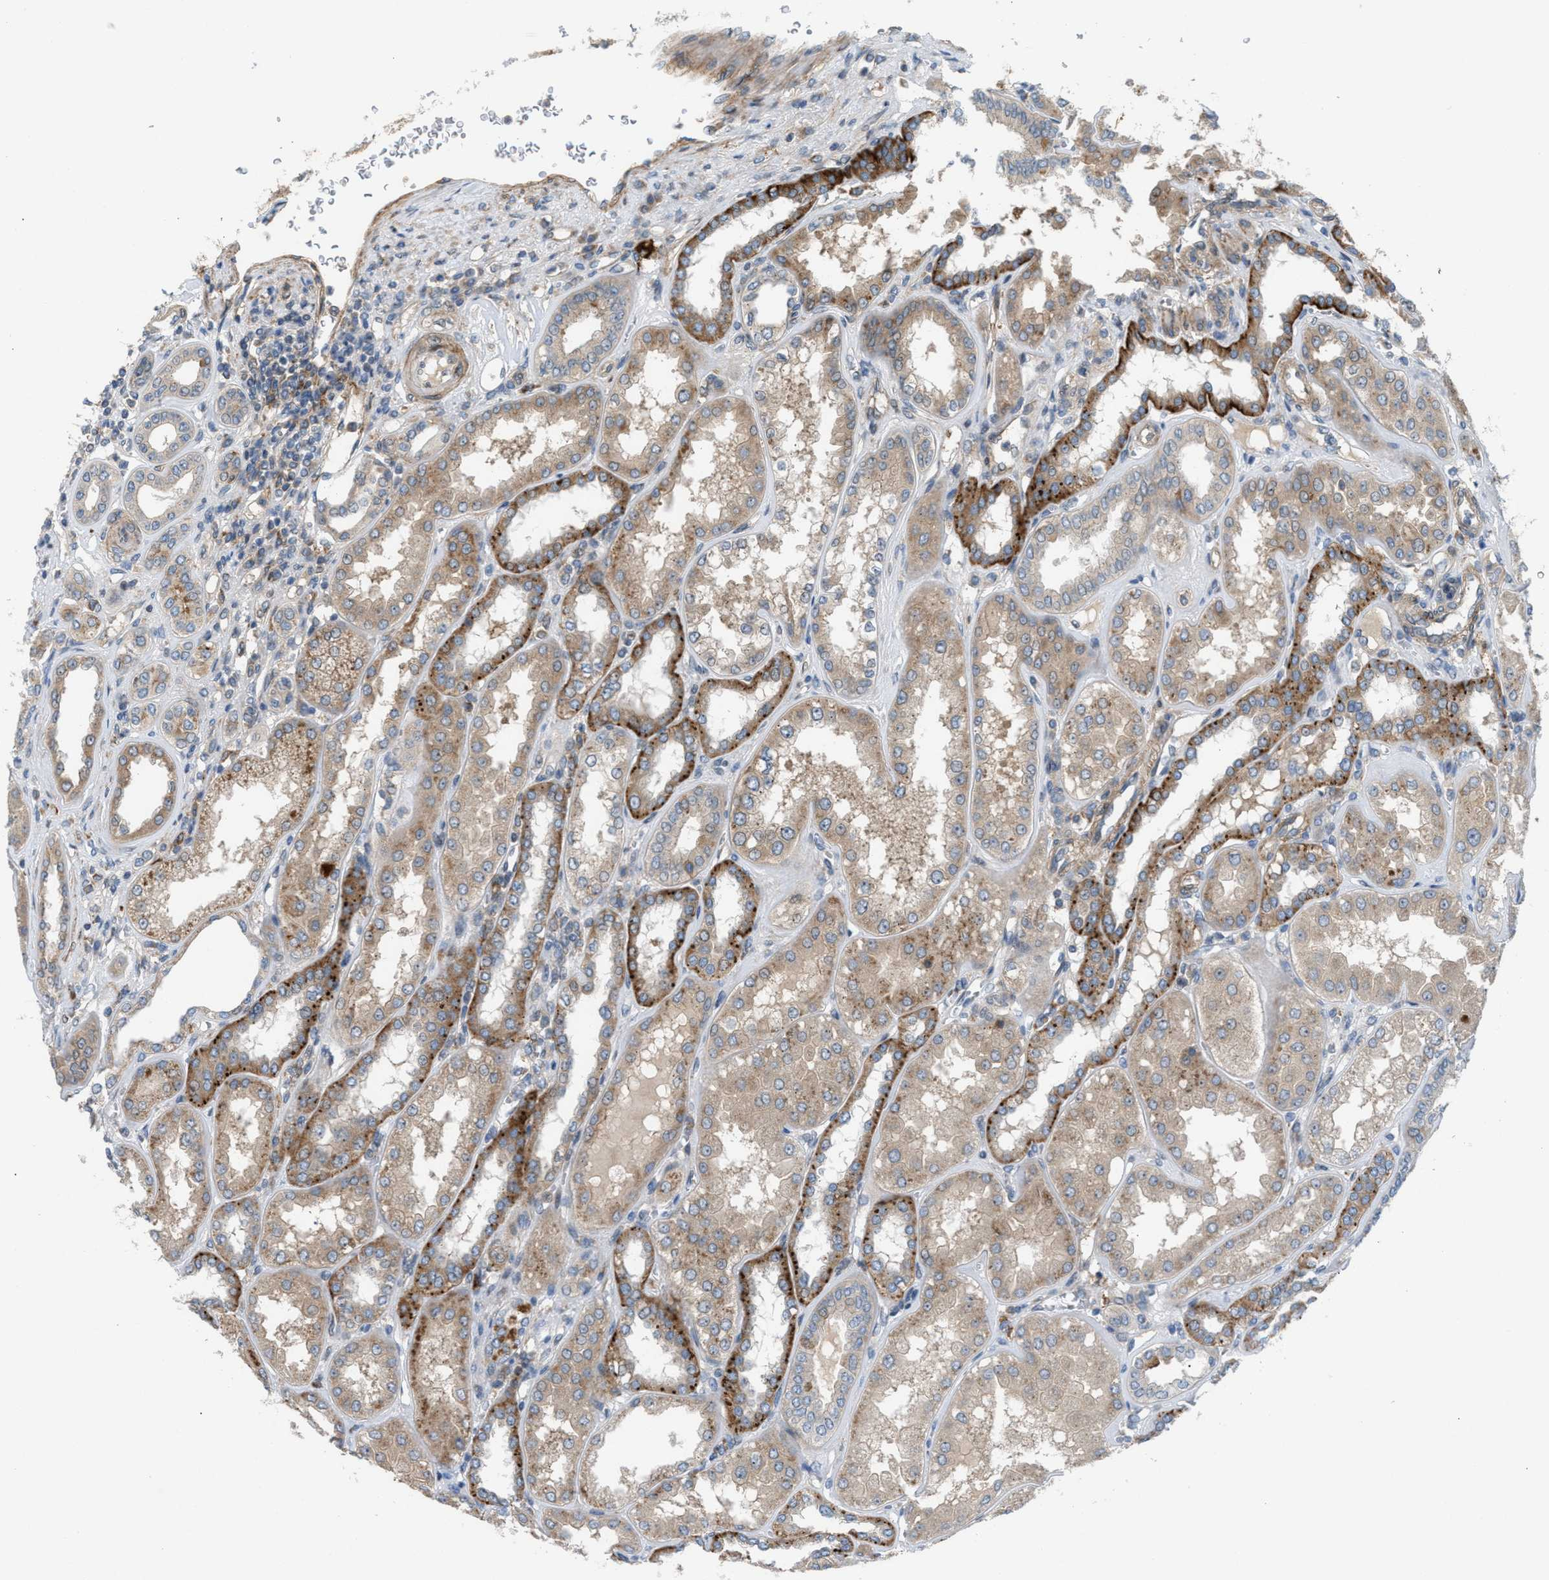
{"staining": {"intensity": "weak", "quantity": "25%-75%", "location": "cytoplasmic/membranous"}, "tissue": "kidney", "cell_type": "Cells in glomeruli", "image_type": "normal", "snomed": [{"axis": "morphology", "description": "Normal tissue, NOS"}, {"axis": "topography", "description": "Kidney"}], "caption": "Protein analysis of unremarkable kidney reveals weak cytoplasmic/membranous staining in approximately 25%-75% of cells in glomeruli. The protein of interest is shown in brown color, while the nuclei are stained blue.", "gene": "CYB5D1", "patient": {"sex": "female", "age": 56}}